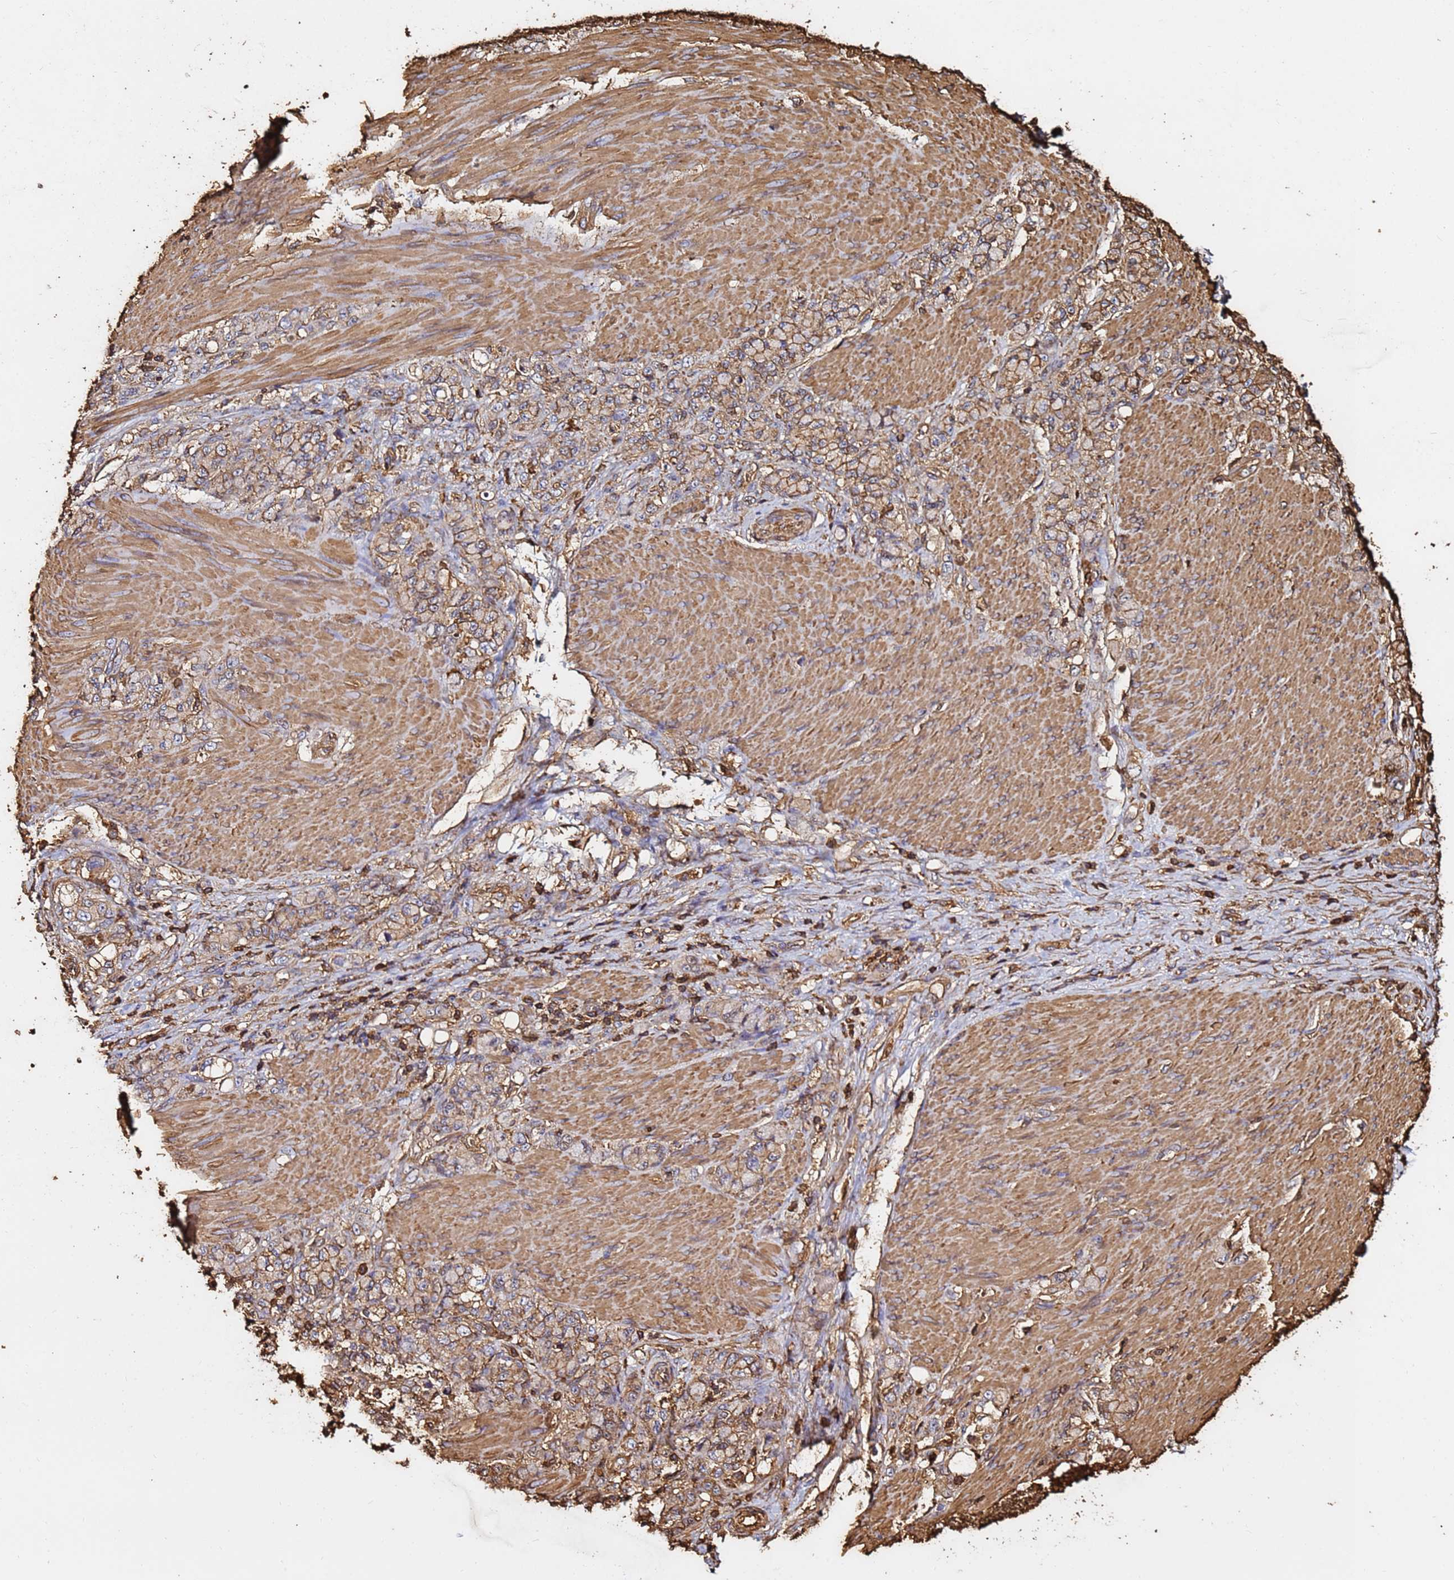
{"staining": {"intensity": "moderate", "quantity": ">75%", "location": "cytoplasmic/membranous"}, "tissue": "stomach cancer", "cell_type": "Tumor cells", "image_type": "cancer", "snomed": [{"axis": "morphology", "description": "Normal tissue, NOS"}, {"axis": "morphology", "description": "Adenocarcinoma, NOS"}, {"axis": "topography", "description": "Stomach"}], "caption": "A brown stain shows moderate cytoplasmic/membranous positivity of a protein in human stomach cancer (adenocarcinoma) tumor cells.", "gene": "ACTB", "patient": {"sex": "female", "age": 79}}